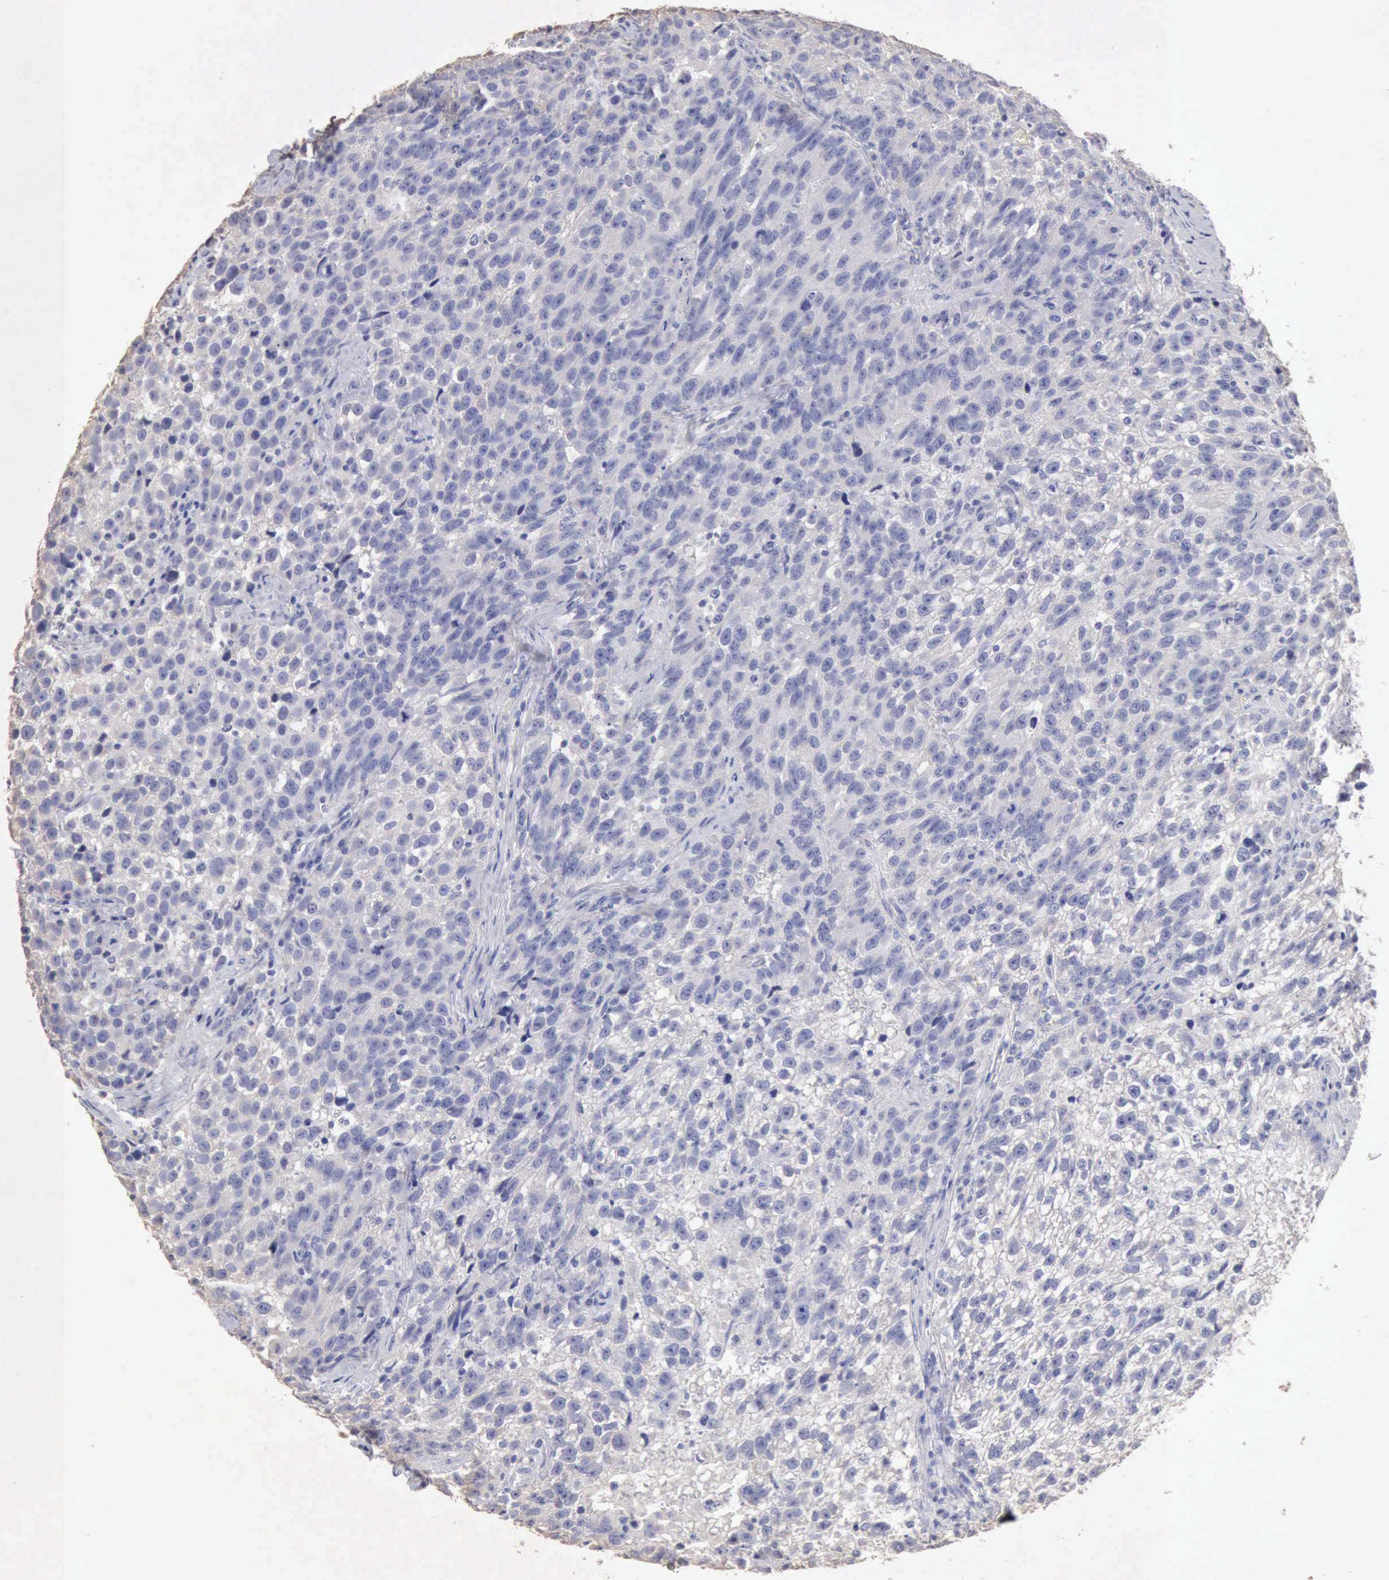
{"staining": {"intensity": "negative", "quantity": "none", "location": "none"}, "tissue": "testis cancer", "cell_type": "Tumor cells", "image_type": "cancer", "snomed": [{"axis": "morphology", "description": "Seminoma, NOS"}, {"axis": "topography", "description": "Testis"}], "caption": "Tumor cells show no significant protein expression in testis cancer. (Brightfield microscopy of DAB (3,3'-diaminobenzidine) immunohistochemistry at high magnification).", "gene": "KRT6B", "patient": {"sex": "male", "age": 38}}